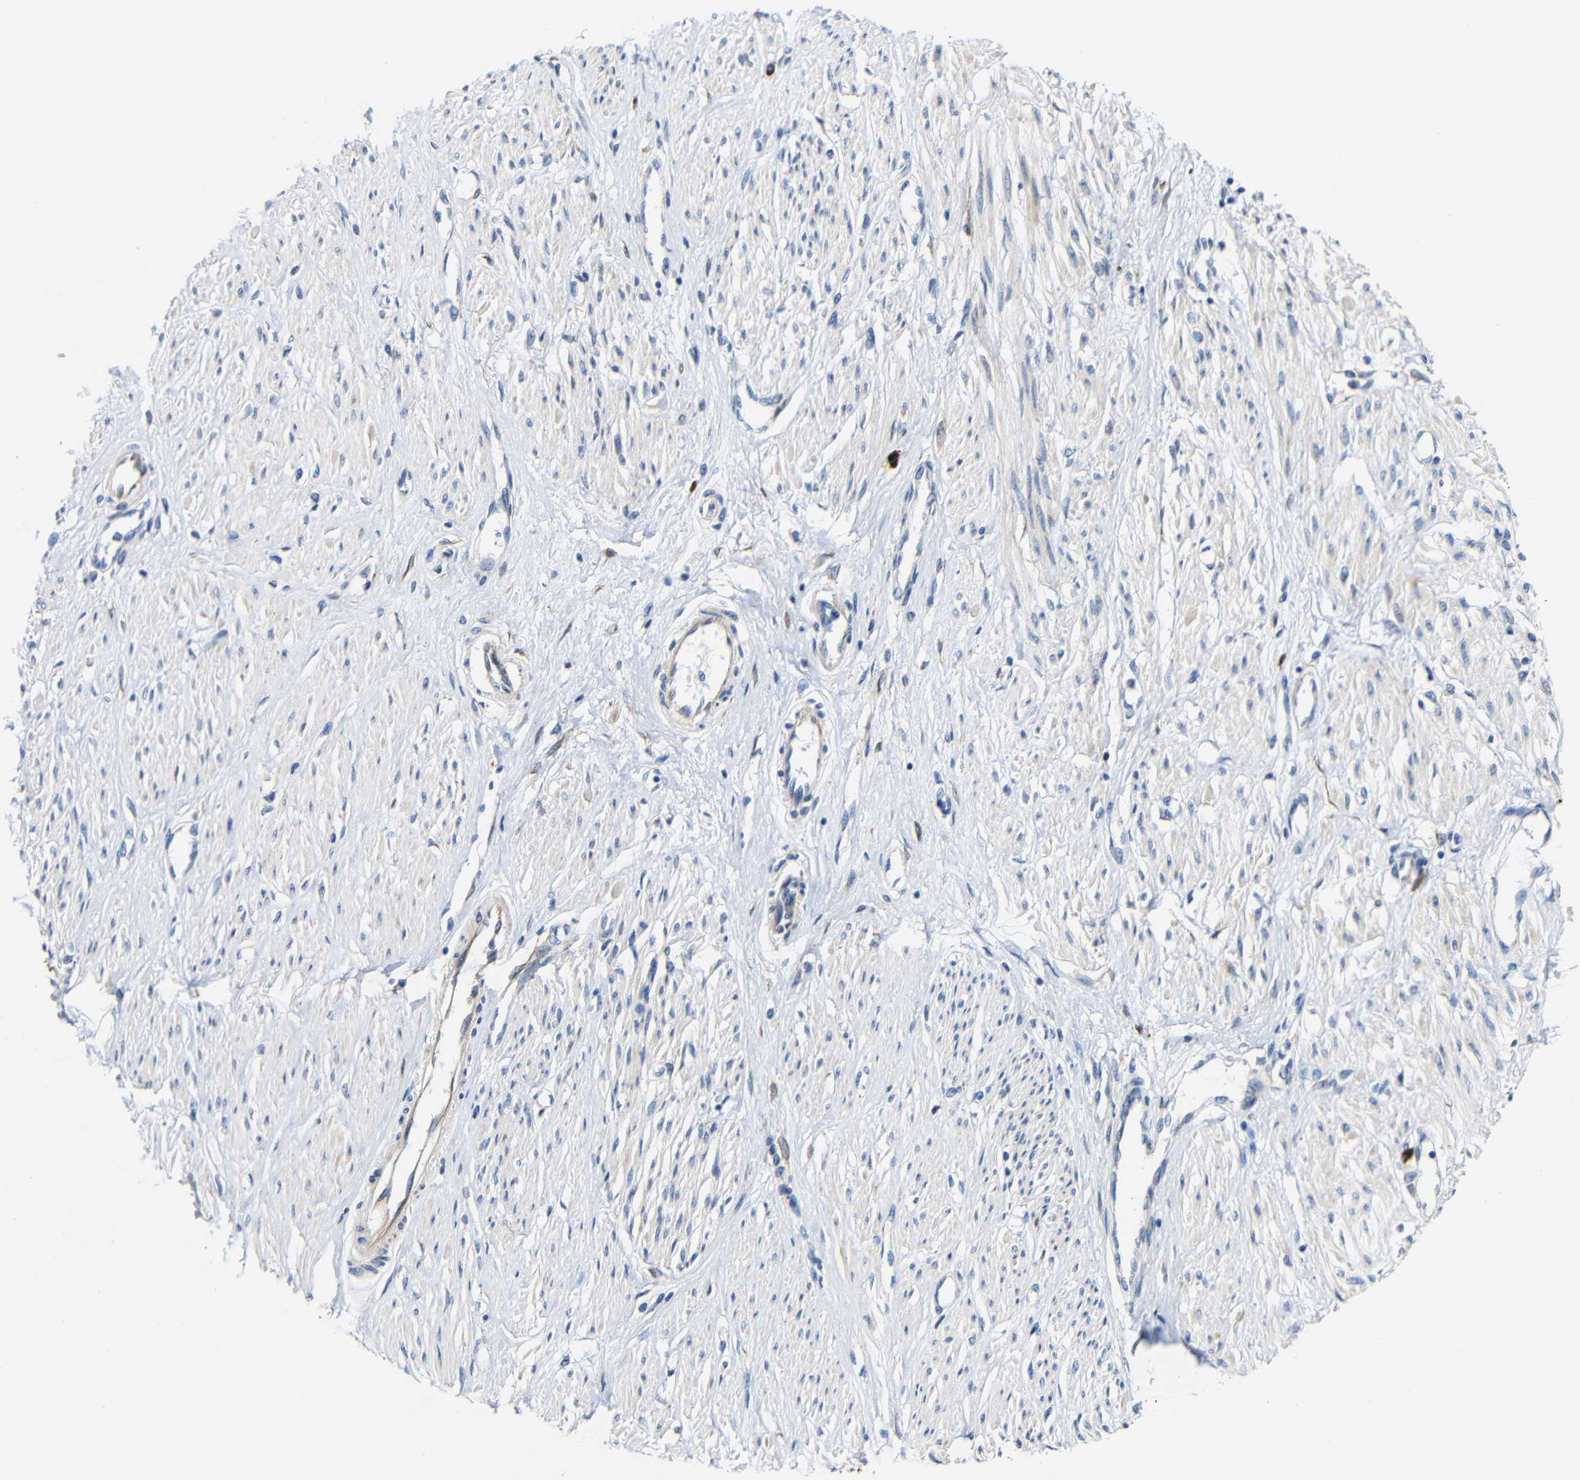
{"staining": {"intensity": "weak", "quantity": "<25%", "location": "cytoplasmic/membranous"}, "tissue": "smooth muscle", "cell_type": "Smooth muscle cells", "image_type": "normal", "snomed": [{"axis": "morphology", "description": "Normal tissue, NOS"}, {"axis": "topography", "description": "Smooth muscle"}, {"axis": "topography", "description": "Uterus"}], "caption": "Protein analysis of normal smooth muscle exhibits no significant positivity in smooth muscle cells.", "gene": "DCLK1", "patient": {"sex": "female", "age": 39}}